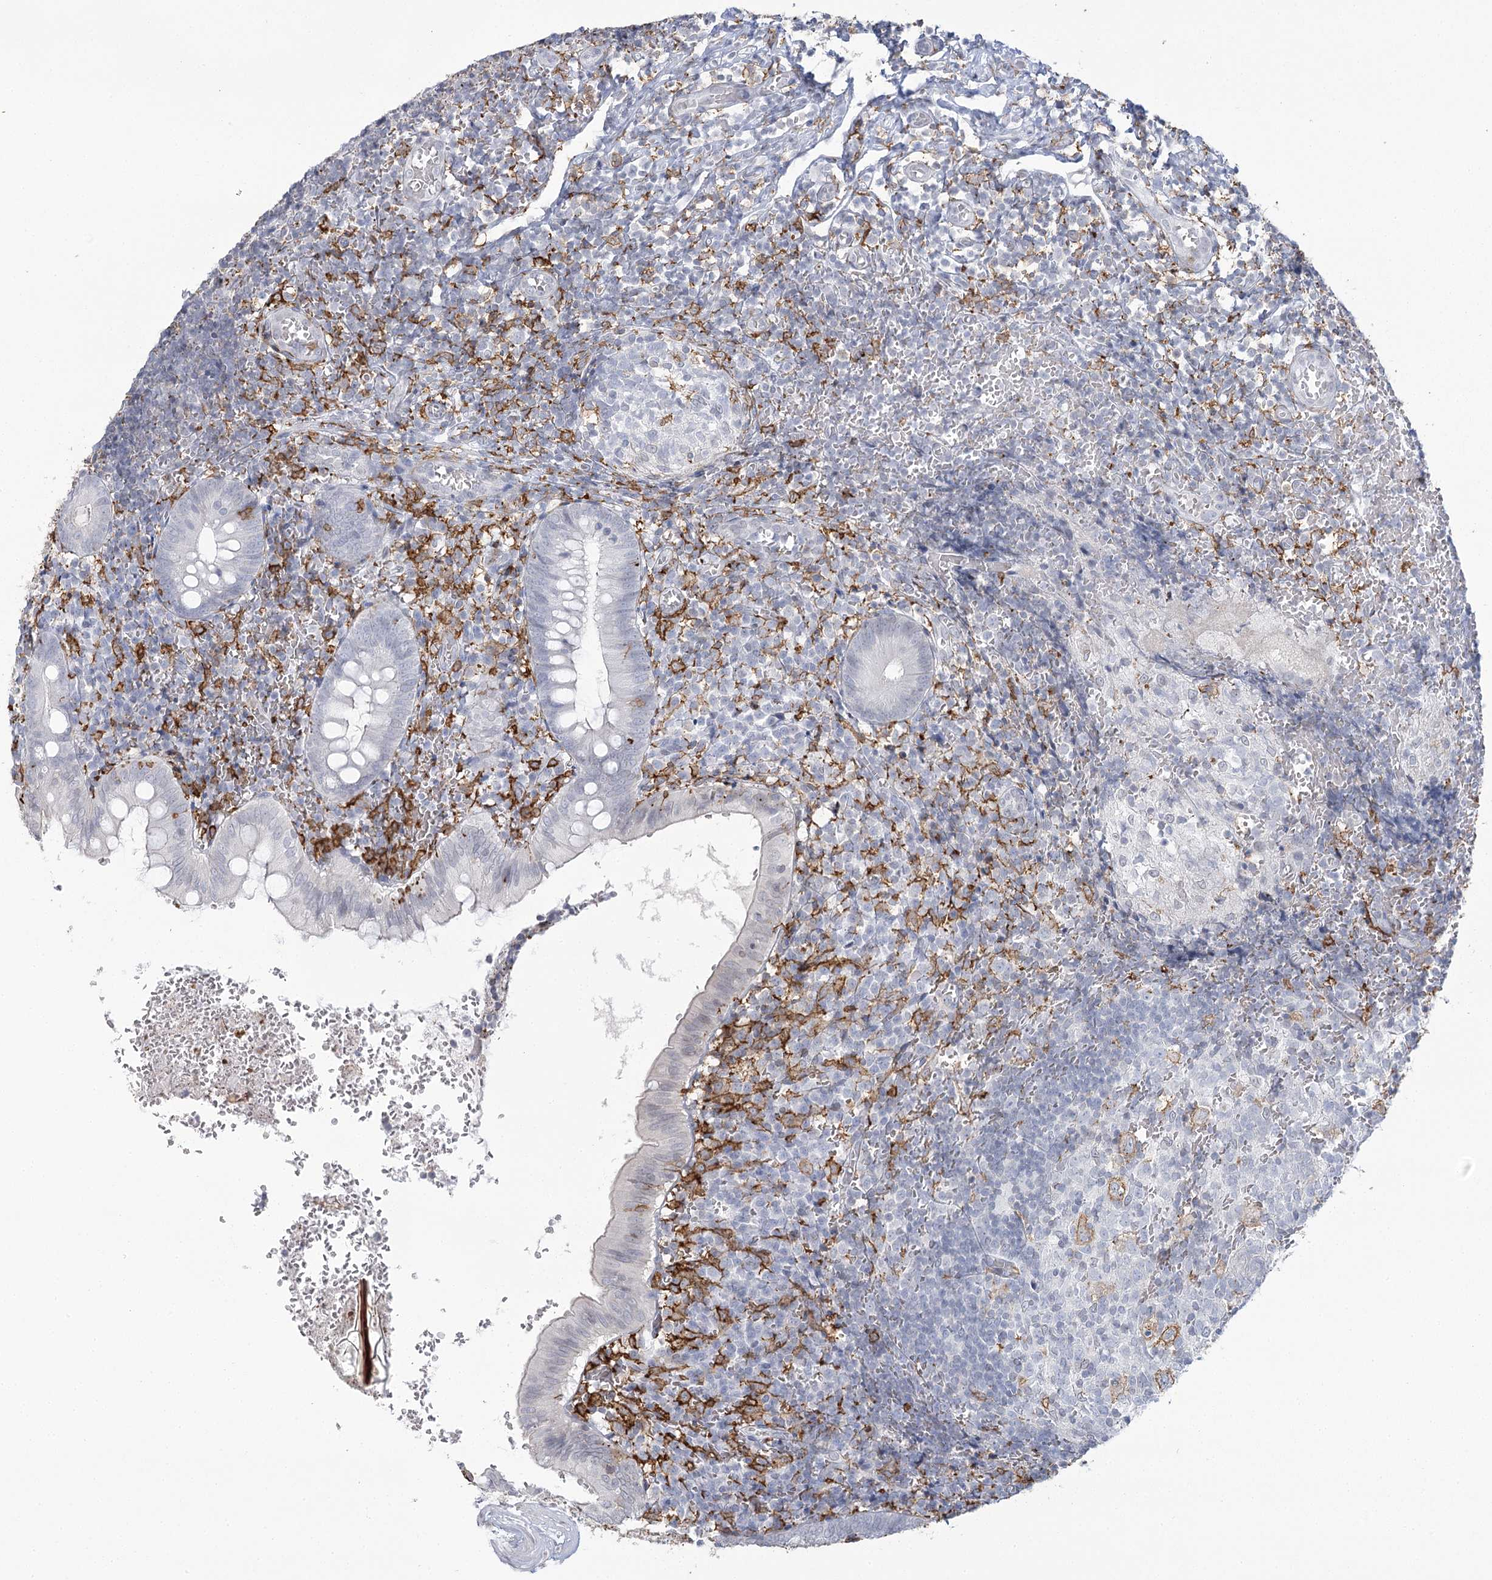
{"staining": {"intensity": "negative", "quantity": "none", "location": "none"}, "tissue": "appendix", "cell_type": "Glandular cells", "image_type": "normal", "snomed": [{"axis": "morphology", "description": "Normal tissue, NOS"}, {"axis": "topography", "description": "Appendix"}], "caption": "An immunohistochemistry (IHC) photomicrograph of benign appendix is shown. There is no staining in glandular cells of appendix. Nuclei are stained in blue.", "gene": "C11orf1", "patient": {"sex": "male", "age": 8}}